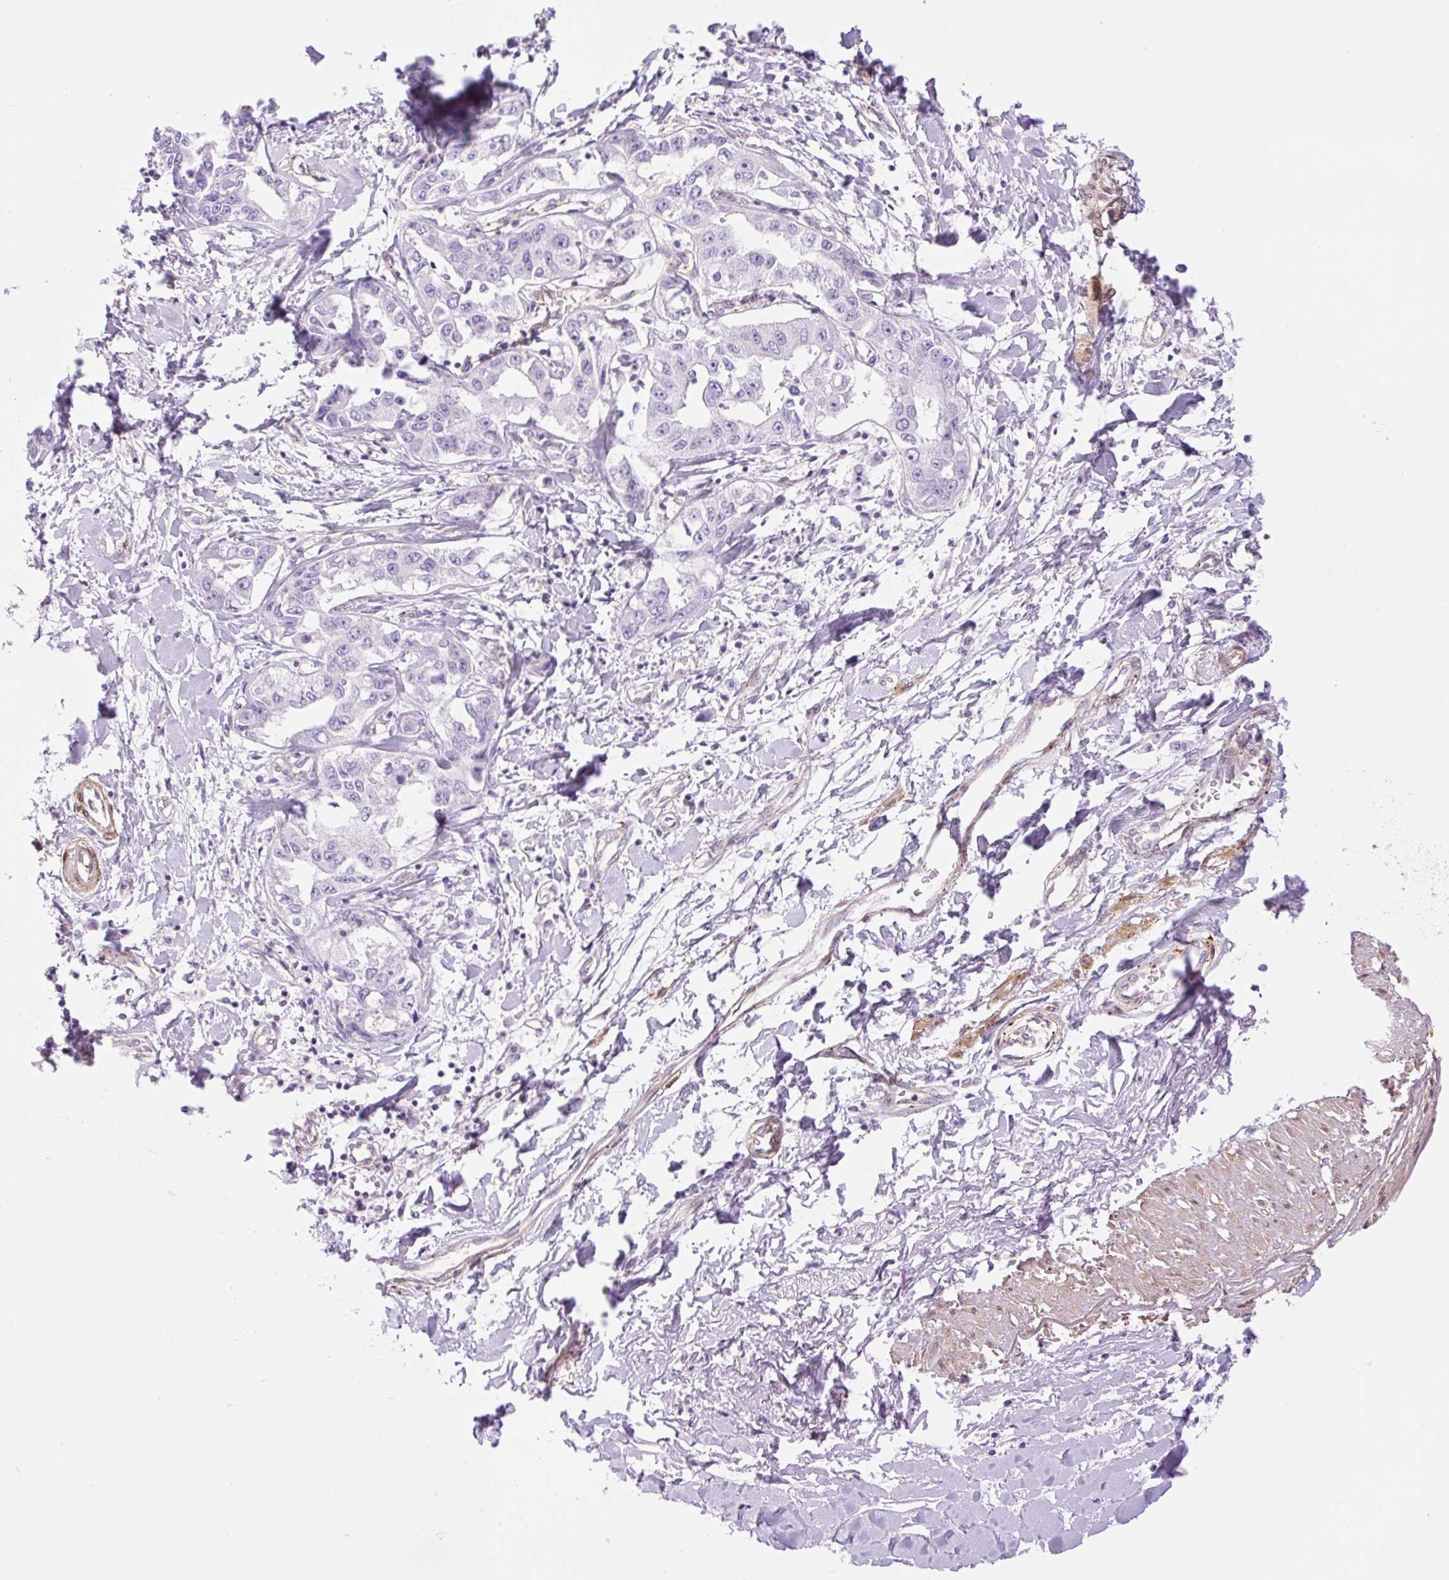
{"staining": {"intensity": "negative", "quantity": "none", "location": "none"}, "tissue": "liver cancer", "cell_type": "Tumor cells", "image_type": "cancer", "snomed": [{"axis": "morphology", "description": "Cholangiocarcinoma"}, {"axis": "topography", "description": "Liver"}], "caption": "High power microscopy micrograph of an IHC histopathology image of liver cancer (cholangiocarcinoma), revealing no significant staining in tumor cells.", "gene": "EHD3", "patient": {"sex": "male", "age": 59}}